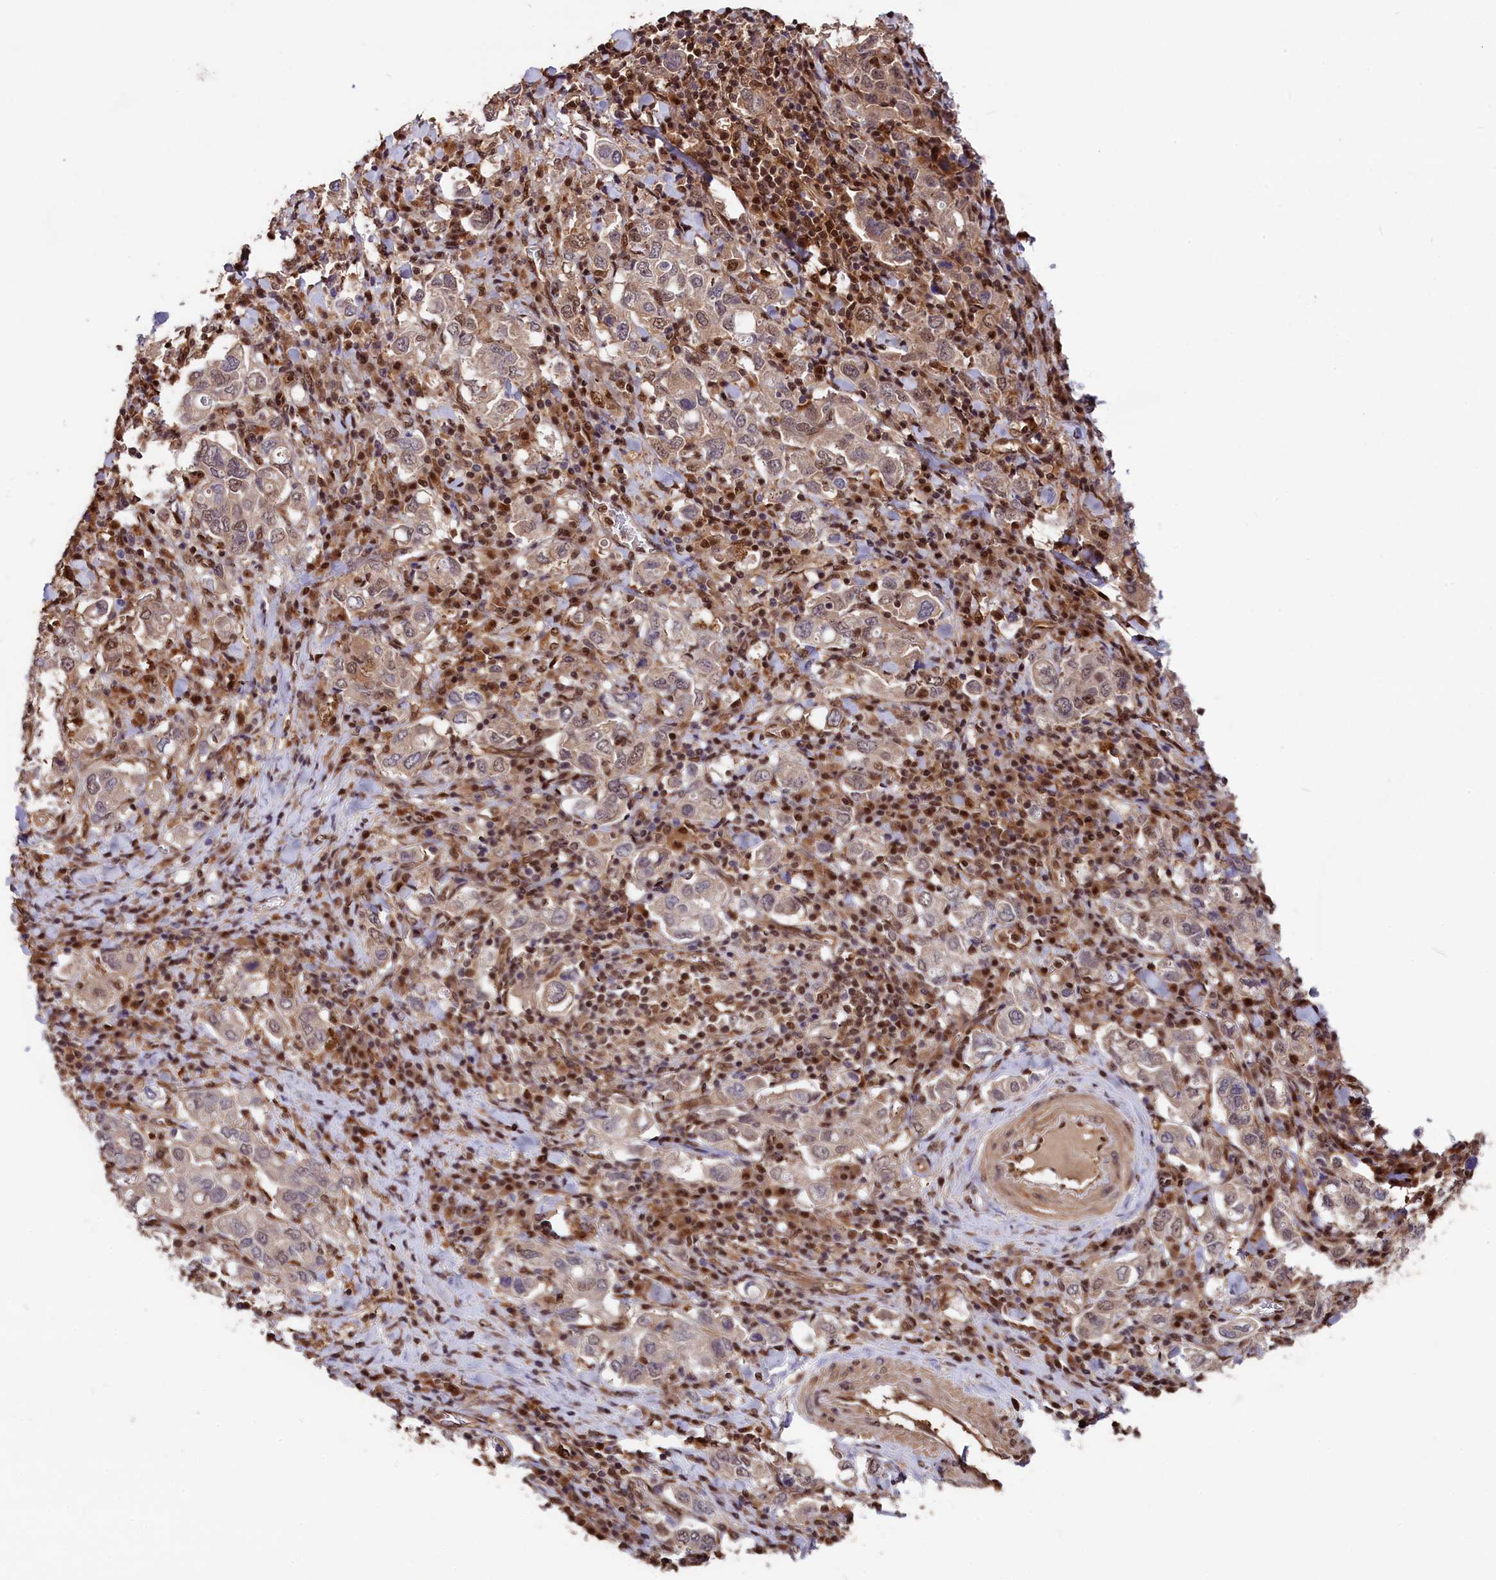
{"staining": {"intensity": "weak", "quantity": "<25%", "location": "nuclear"}, "tissue": "stomach cancer", "cell_type": "Tumor cells", "image_type": "cancer", "snomed": [{"axis": "morphology", "description": "Adenocarcinoma, NOS"}, {"axis": "topography", "description": "Stomach, upper"}], "caption": "Immunohistochemistry of human stomach cancer (adenocarcinoma) demonstrates no positivity in tumor cells.", "gene": "ADRM1", "patient": {"sex": "male", "age": 62}}